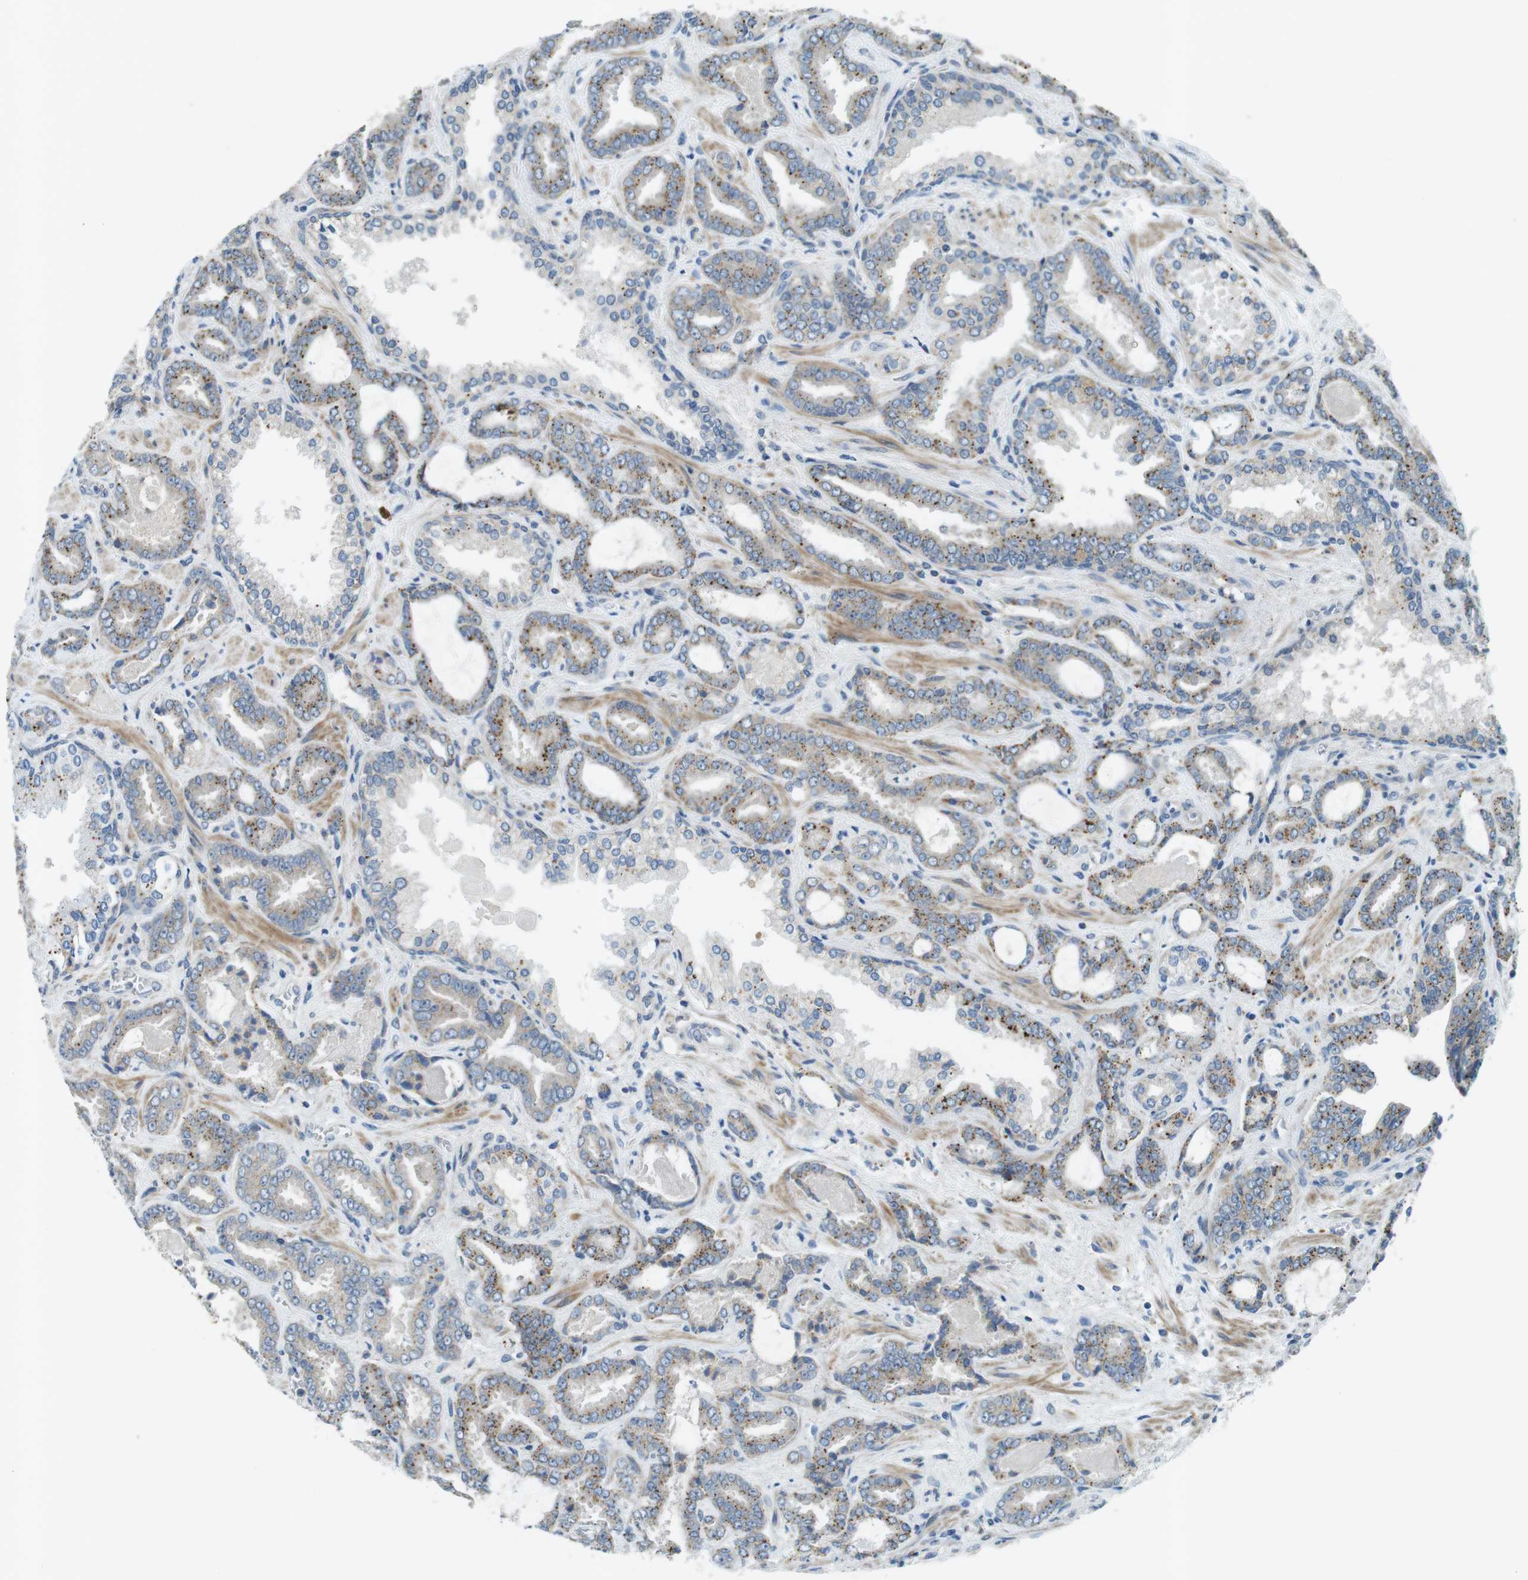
{"staining": {"intensity": "moderate", "quantity": "25%-75%", "location": "cytoplasmic/membranous"}, "tissue": "prostate cancer", "cell_type": "Tumor cells", "image_type": "cancer", "snomed": [{"axis": "morphology", "description": "Adenocarcinoma, Low grade"}, {"axis": "topography", "description": "Prostate"}], "caption": "Low-grade adenocarcinoma (prostate) stained with immunohistochemistry exhibits moderate cytoplasmic/membranous staining in about 25%-75% of tumor cells.", "gene": "TYW1", "patient": {"sex": "male", "age": 60}}